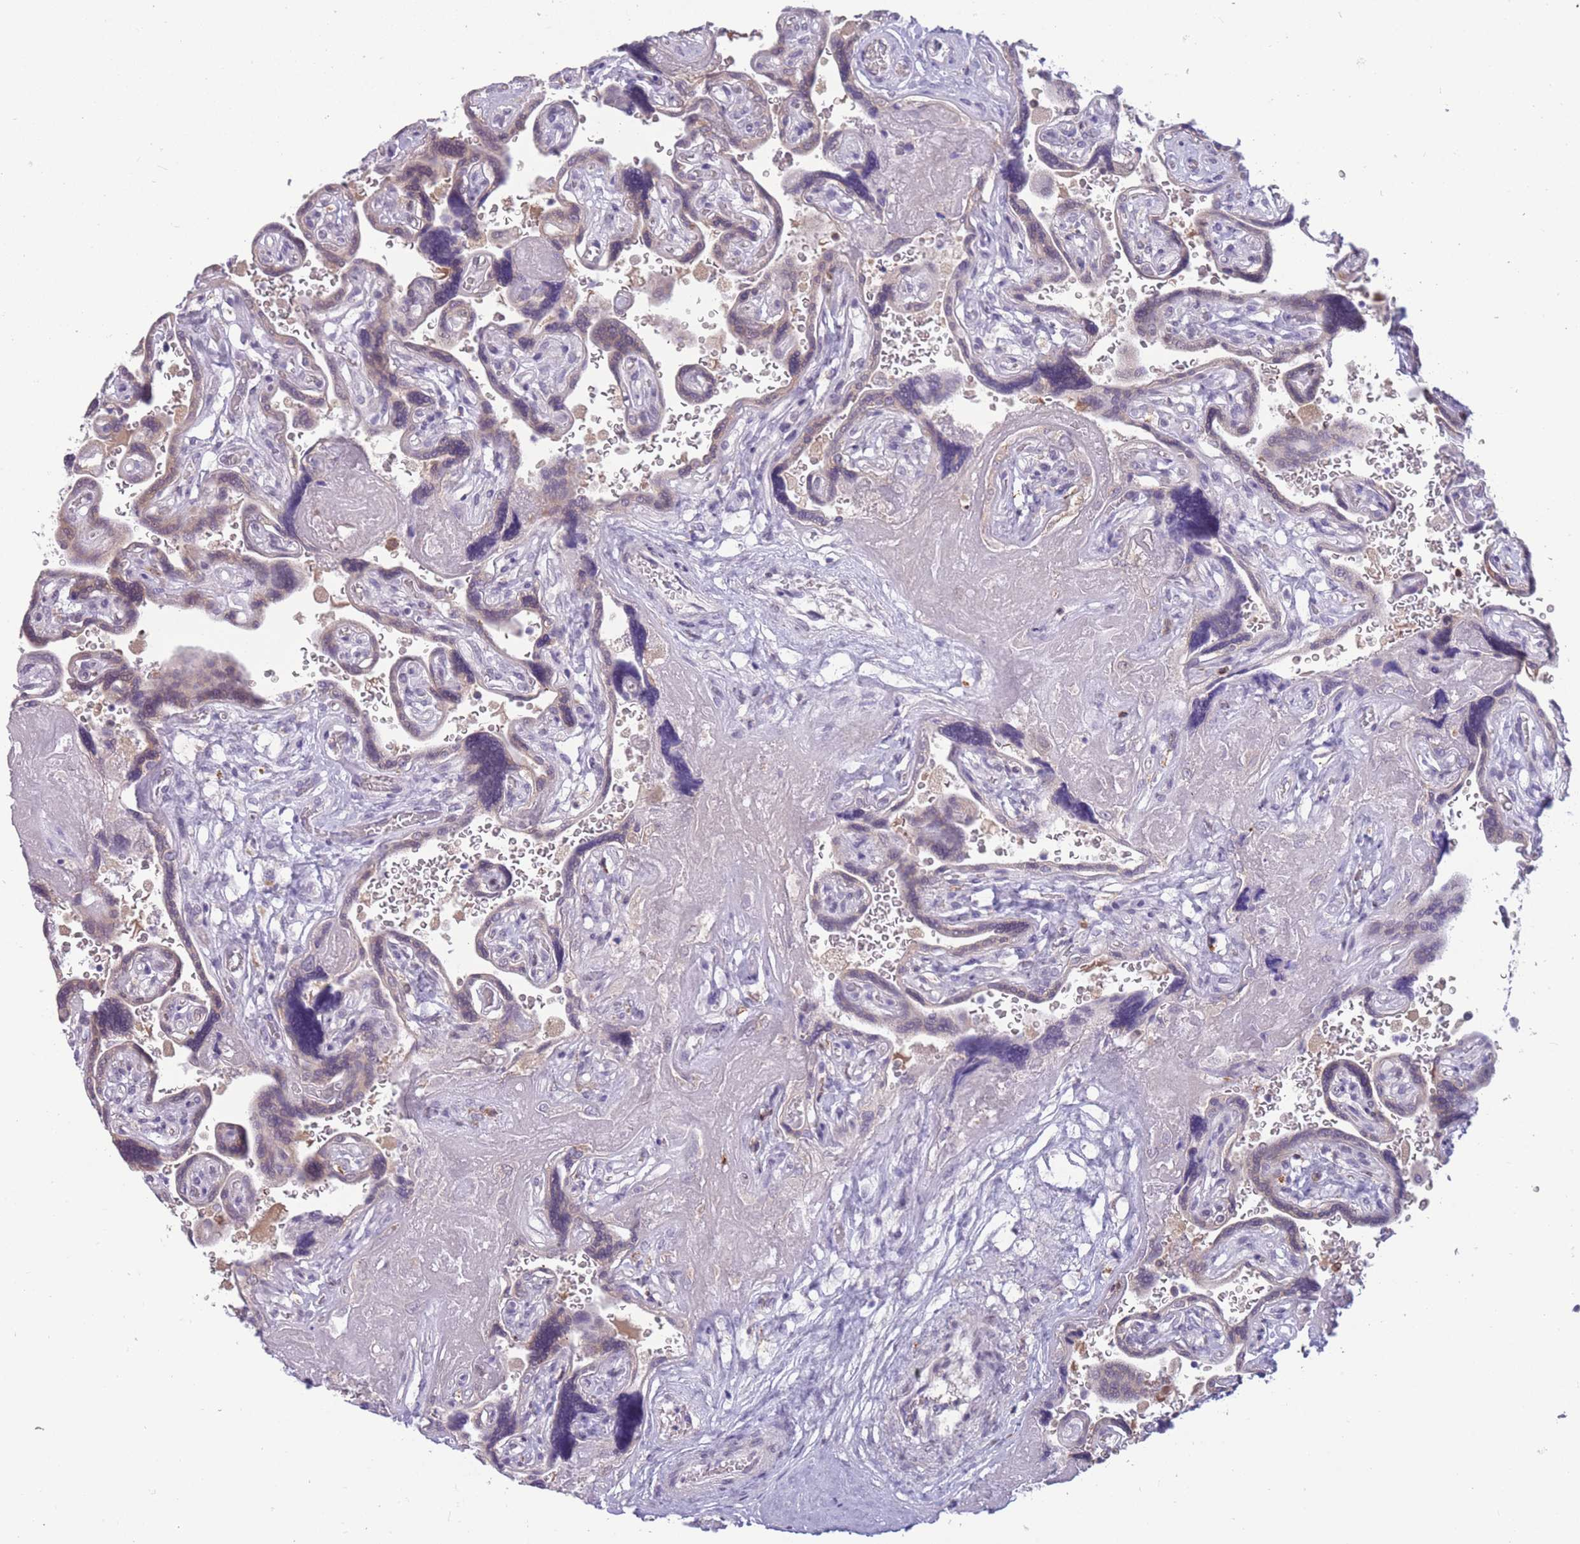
{"staining": {"intensity": "moderate", "quantity": "25%-75%", "location": "cytoplasmic/membranous"}, "tissue": "placenta", "cell_type": "Trophoblastic cells", "image_type": "normal", "snomed": [{"axis": "morphology", "description": "Normal tissue, NOS"}, {"axis": "topography", "description": "Placenta"}], "caption": "Immunohistochemistry (IHC) photomicrograph of unremarkable placenta: placenta stained using IHC displays medium levels of moderate protein expression localized specifically in the cytoplasmic/membranous of trophoblastic cells, appearing as a cytoplasmic/membranous brown color.", "gene": "TMEM121", "patient": {"sex": "female", "age": 32}}